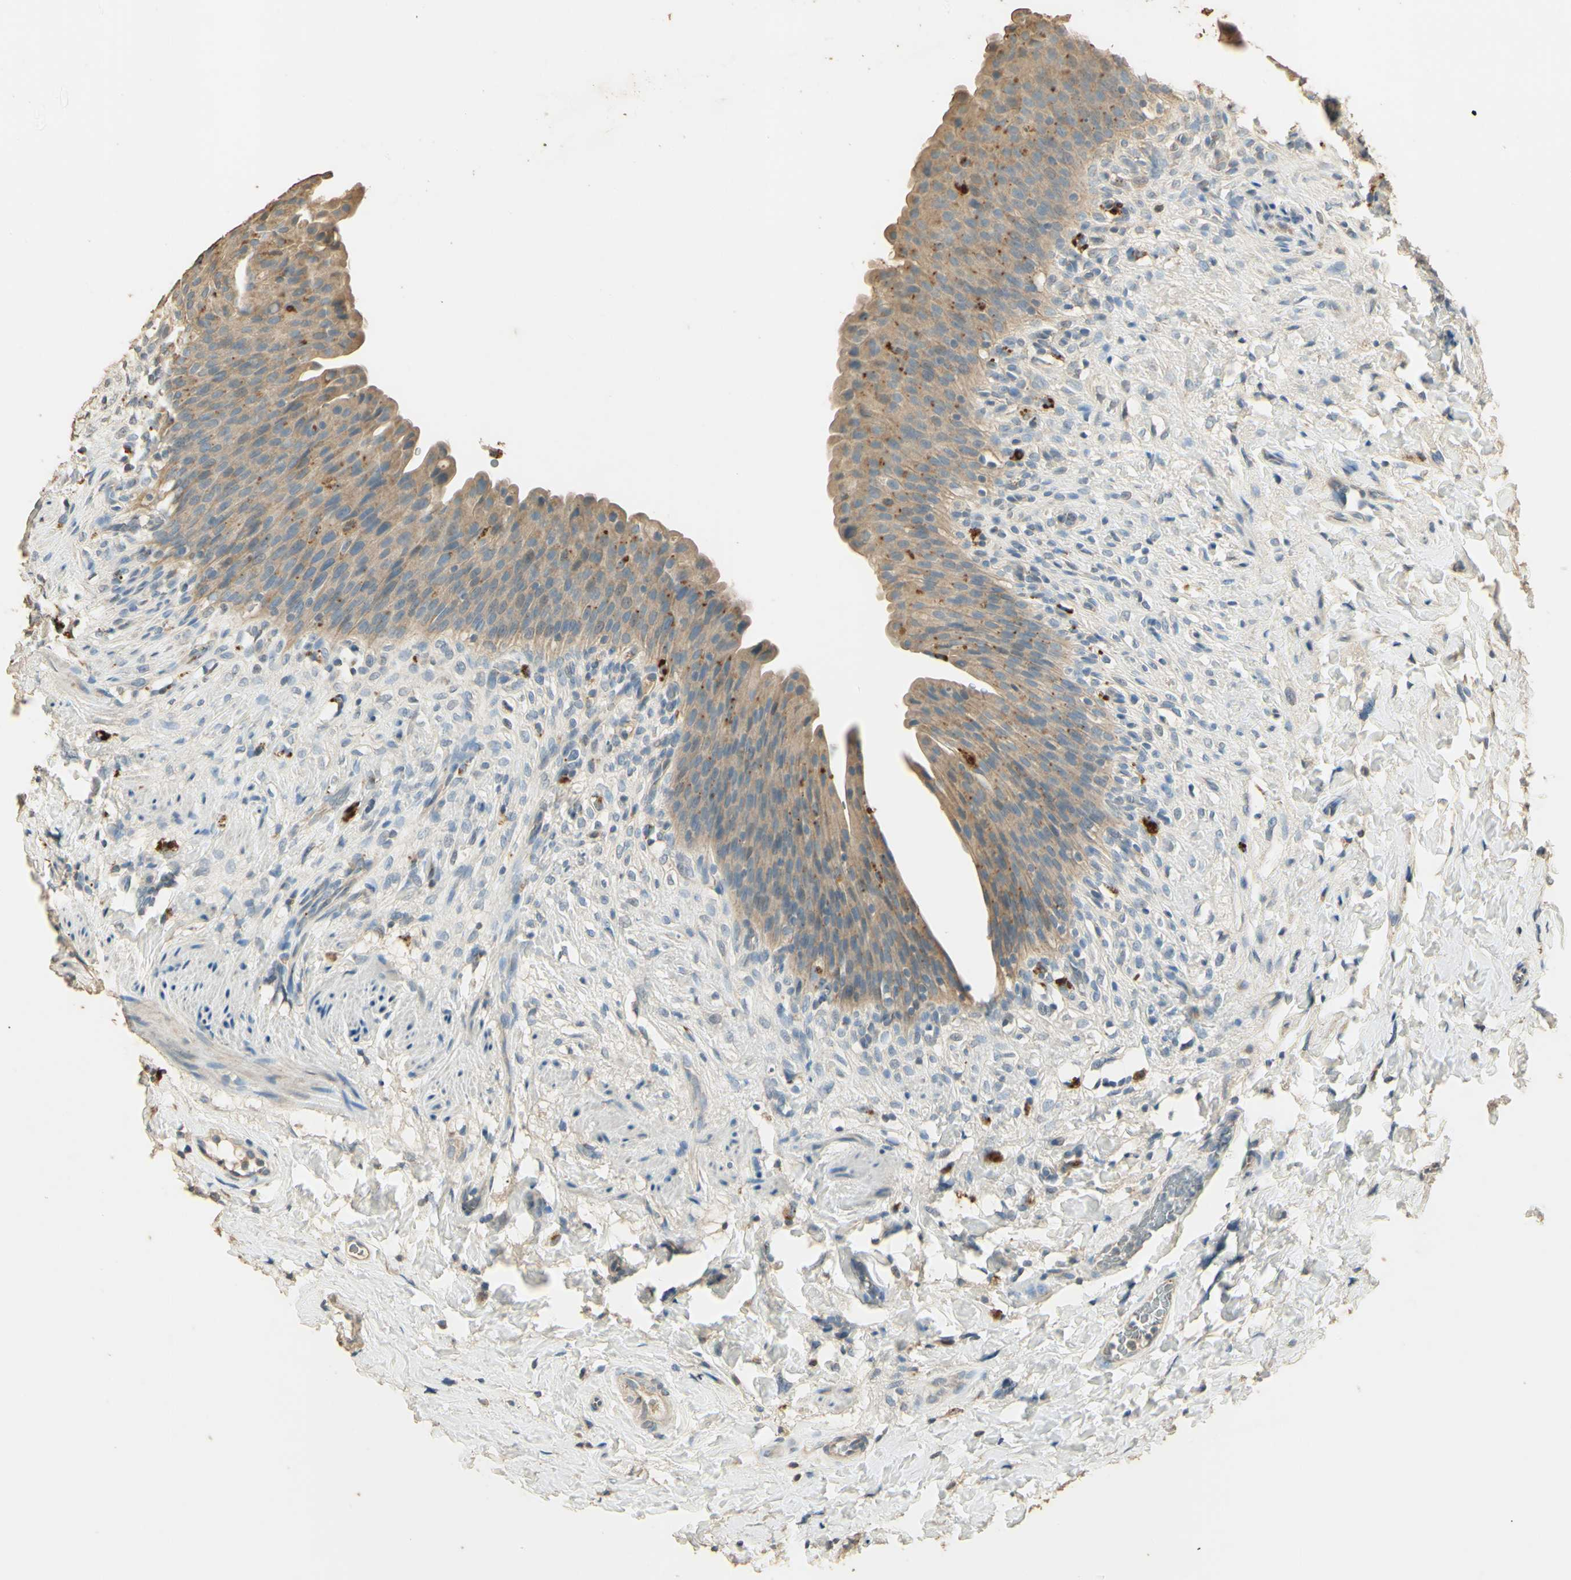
{"staining": {"intensity": "moderate", "quantity": "25%-75%", "location": "cytoplasmic/membranous"}, "tissue": "urinary bladder", "cell_type": "Urothelial cells", "image_type": "normal", "snomed": [{"axis": "morphology", "description": "Normal tissue, NOS"}, {"axis": "topography", "description": "Urinary bladder"}], "caption": "Moderate cytoplasmic/membranous positivity is appreciated in approximately 25%-75% of urothelial cells in benign urinary bladder.", "gene": "ARHGEF17", "patient": {"sex": "female", "age": 79}}